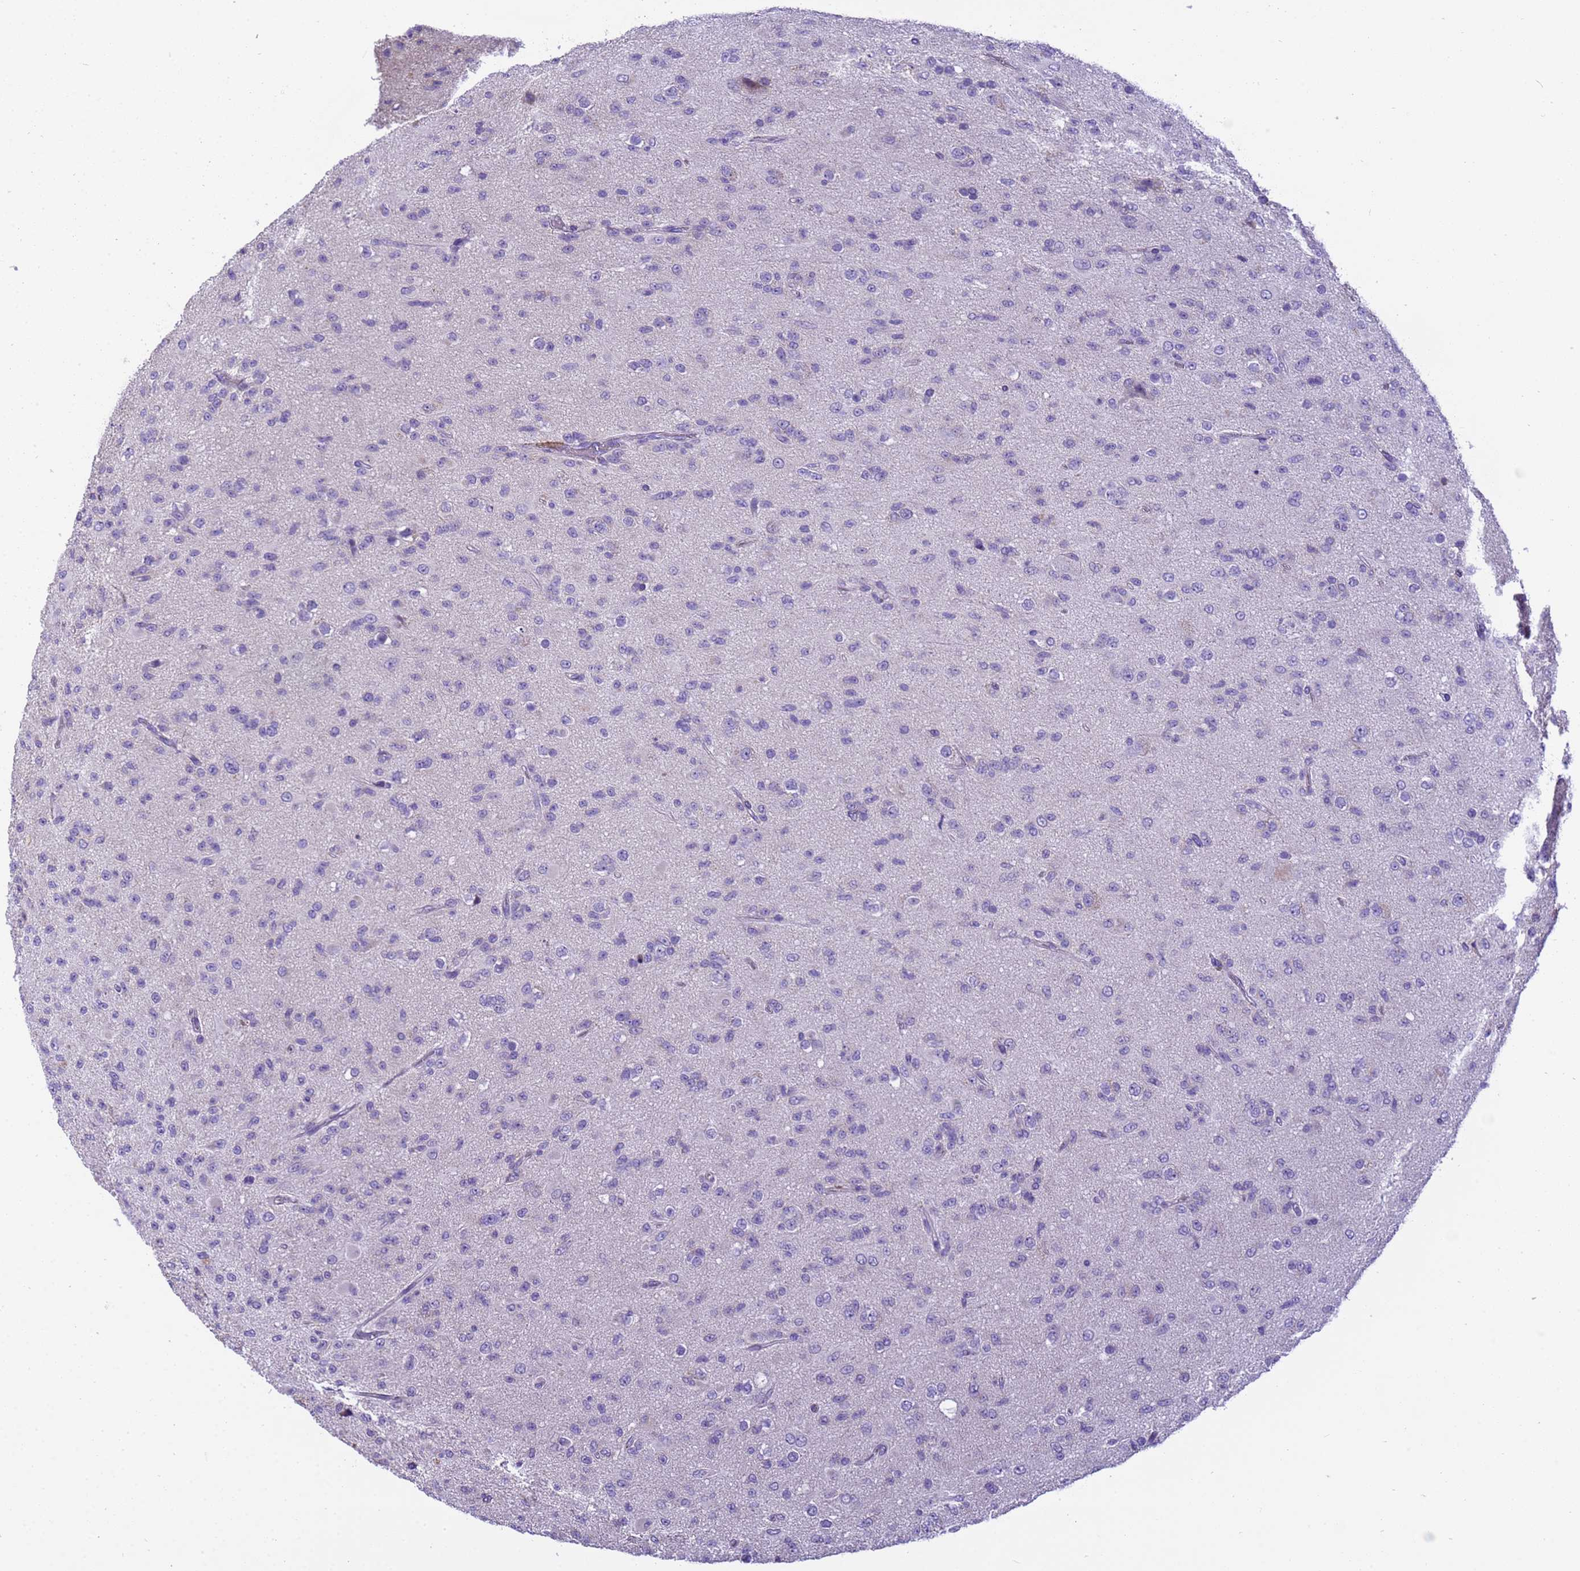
{"staining": {"intensity": "negative", "quantity": "none", "location": "none"}, "tissue": "glioma", "cell_type": "Tumor cells", "image_type": "cancer", "snomed": [{"axis": "morphology", "description": "Glioma, malignant, Low grade"}, {"axis": "topography", "description": "Brain"}], "caption": "Malignant glioma (low-grade) was stained to show a protein in brown. There is no significant expression in tumor cells.", "gene": "PIEZO2", "patient": {"sex": "male", "age": 65}}